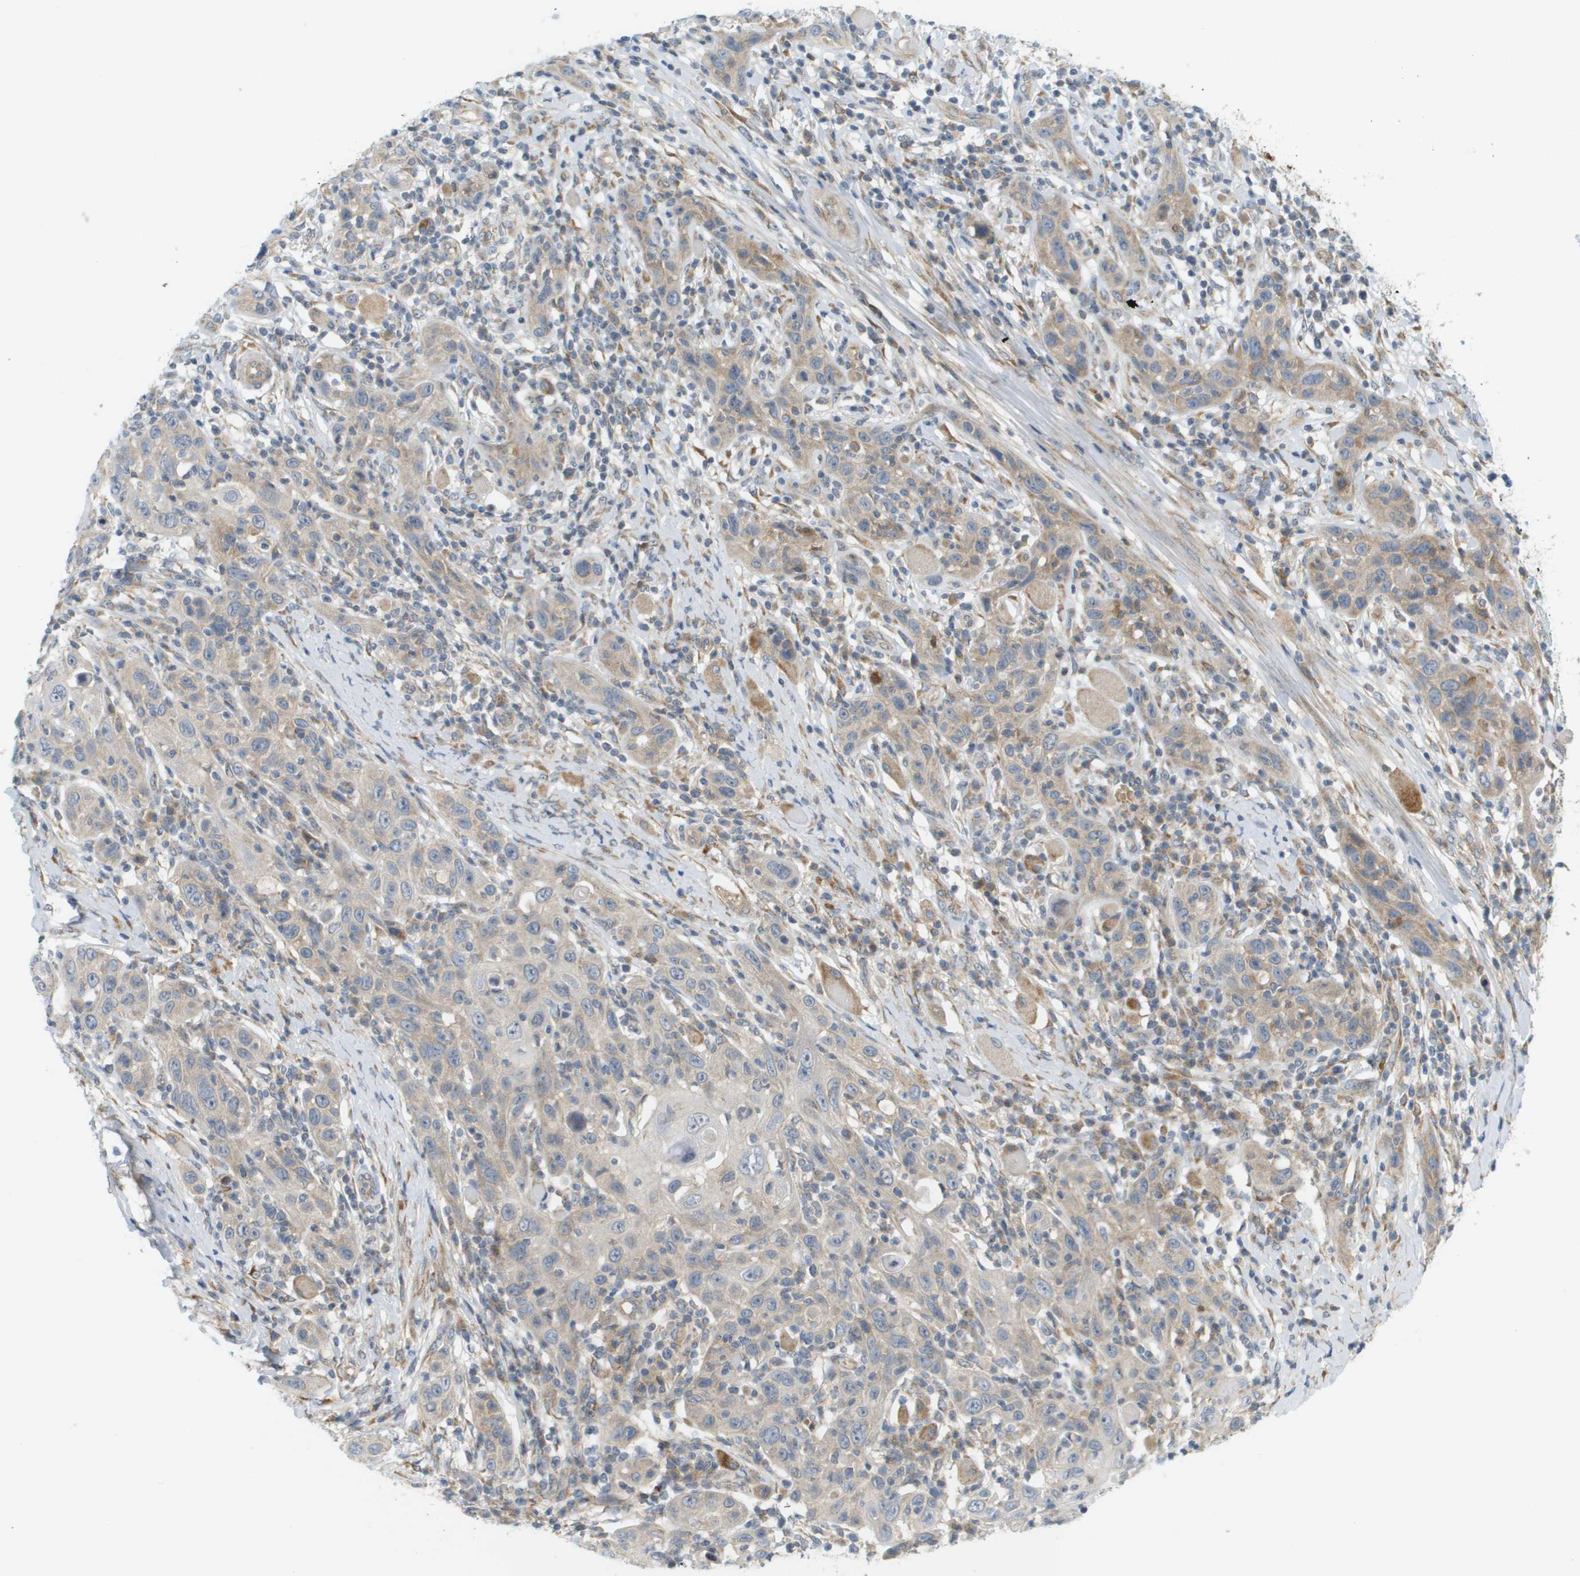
{"staining": {"intensity": "weak", "quantity": "25%-75%", "location": "cytoplasmic/membranous"}, "tissue": "skin cancer", "cell_type": "Tumor cells", "image_type": "cancer", "snomed": [{"axis": "morphology", "description": "Squamous cell carcinoma, NOS"}, {"axis": "topography", "description": "Skin"}], "caption": "Protein expression analysis of skin cancer displays weak cytoplasmic/membranous staining in approximately 25%-75% of tumor cells.", "gene": "PROC", "patient": {"sex": "female", "age": 88}}